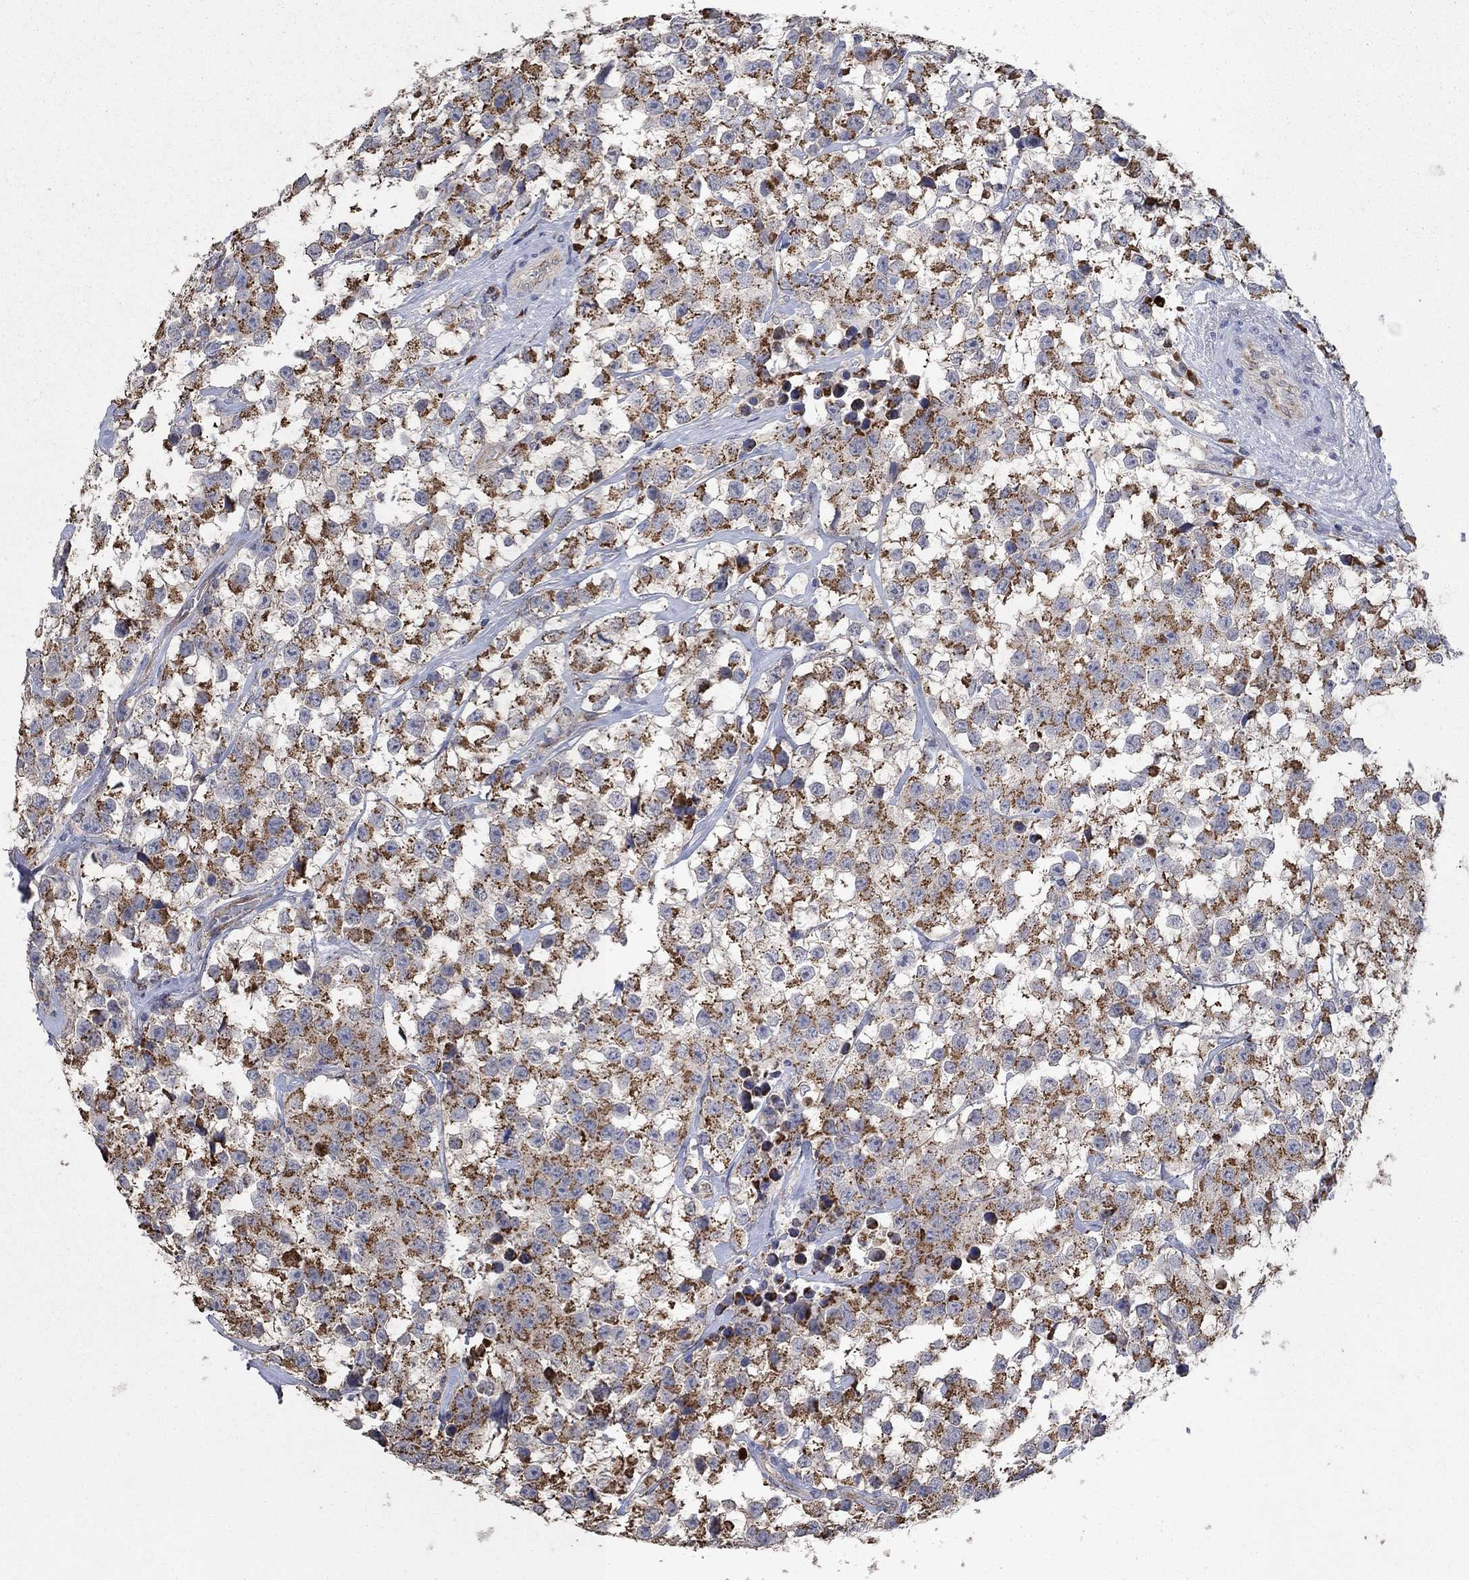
{"staining": {"intensity": "strong", "quantity": "25%-75%", "location": "cytoplasmic/membranous"}, "tissue": "testis cancer", "cell_type": "Tumor cells", "image_type": "cancer", "snomed": [{"axis": "morphology", "description": "Seminoma, NOS"}, {"axis": "topography", "description": "Testis"}], "caption": "Immunohistochemical staining of testis seminoma exhibits strong cytoplasmic/membranous protein staining in approximately 25%-75% of tumor cells.", "gene": "HID1", "patient": {"sex": "male", "age": 59}}